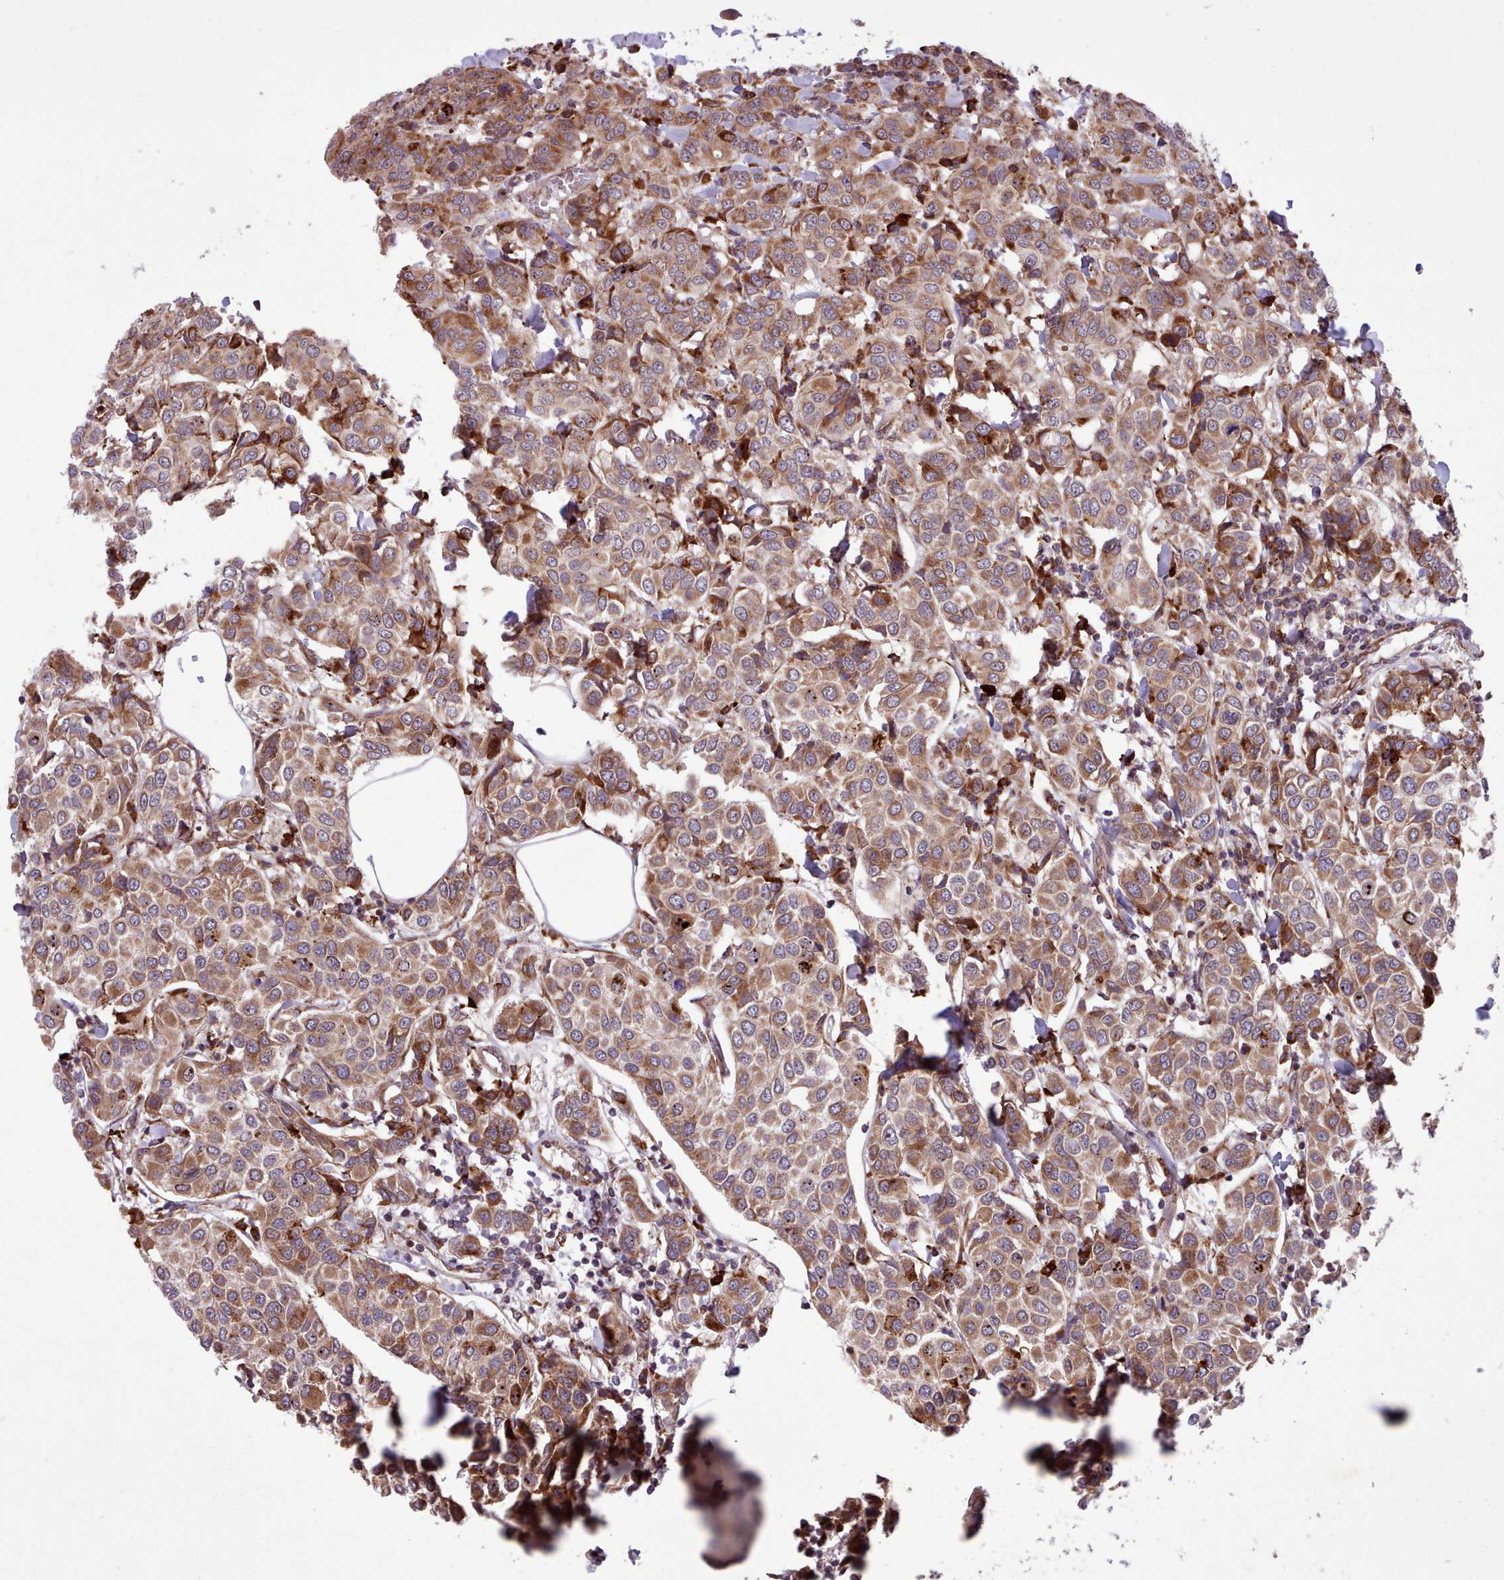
{"staining": {"intensity": "moderate", "quantity": ">75%", "location": "cytoplasmic/membranous"}, "tissue": "breast cancer", "cell_type": "Tumor cells", "image_type": "cancer", "snomed": [{"axis": "morphology", "description": "Duct carcinoma"}, {"axis": "topography", "description": "Breast"}], "caption": "Immunohistochemistry histopathology image of infiltrating ductal carcinoma (breast) stained for a protein (brown), which exhibits medium levels of moderate cytoplasmic/membranous expression in approximately >75% of tumor cells.", "gene": "TTLL3", "patient": {"sex": "female", "age": 55}}